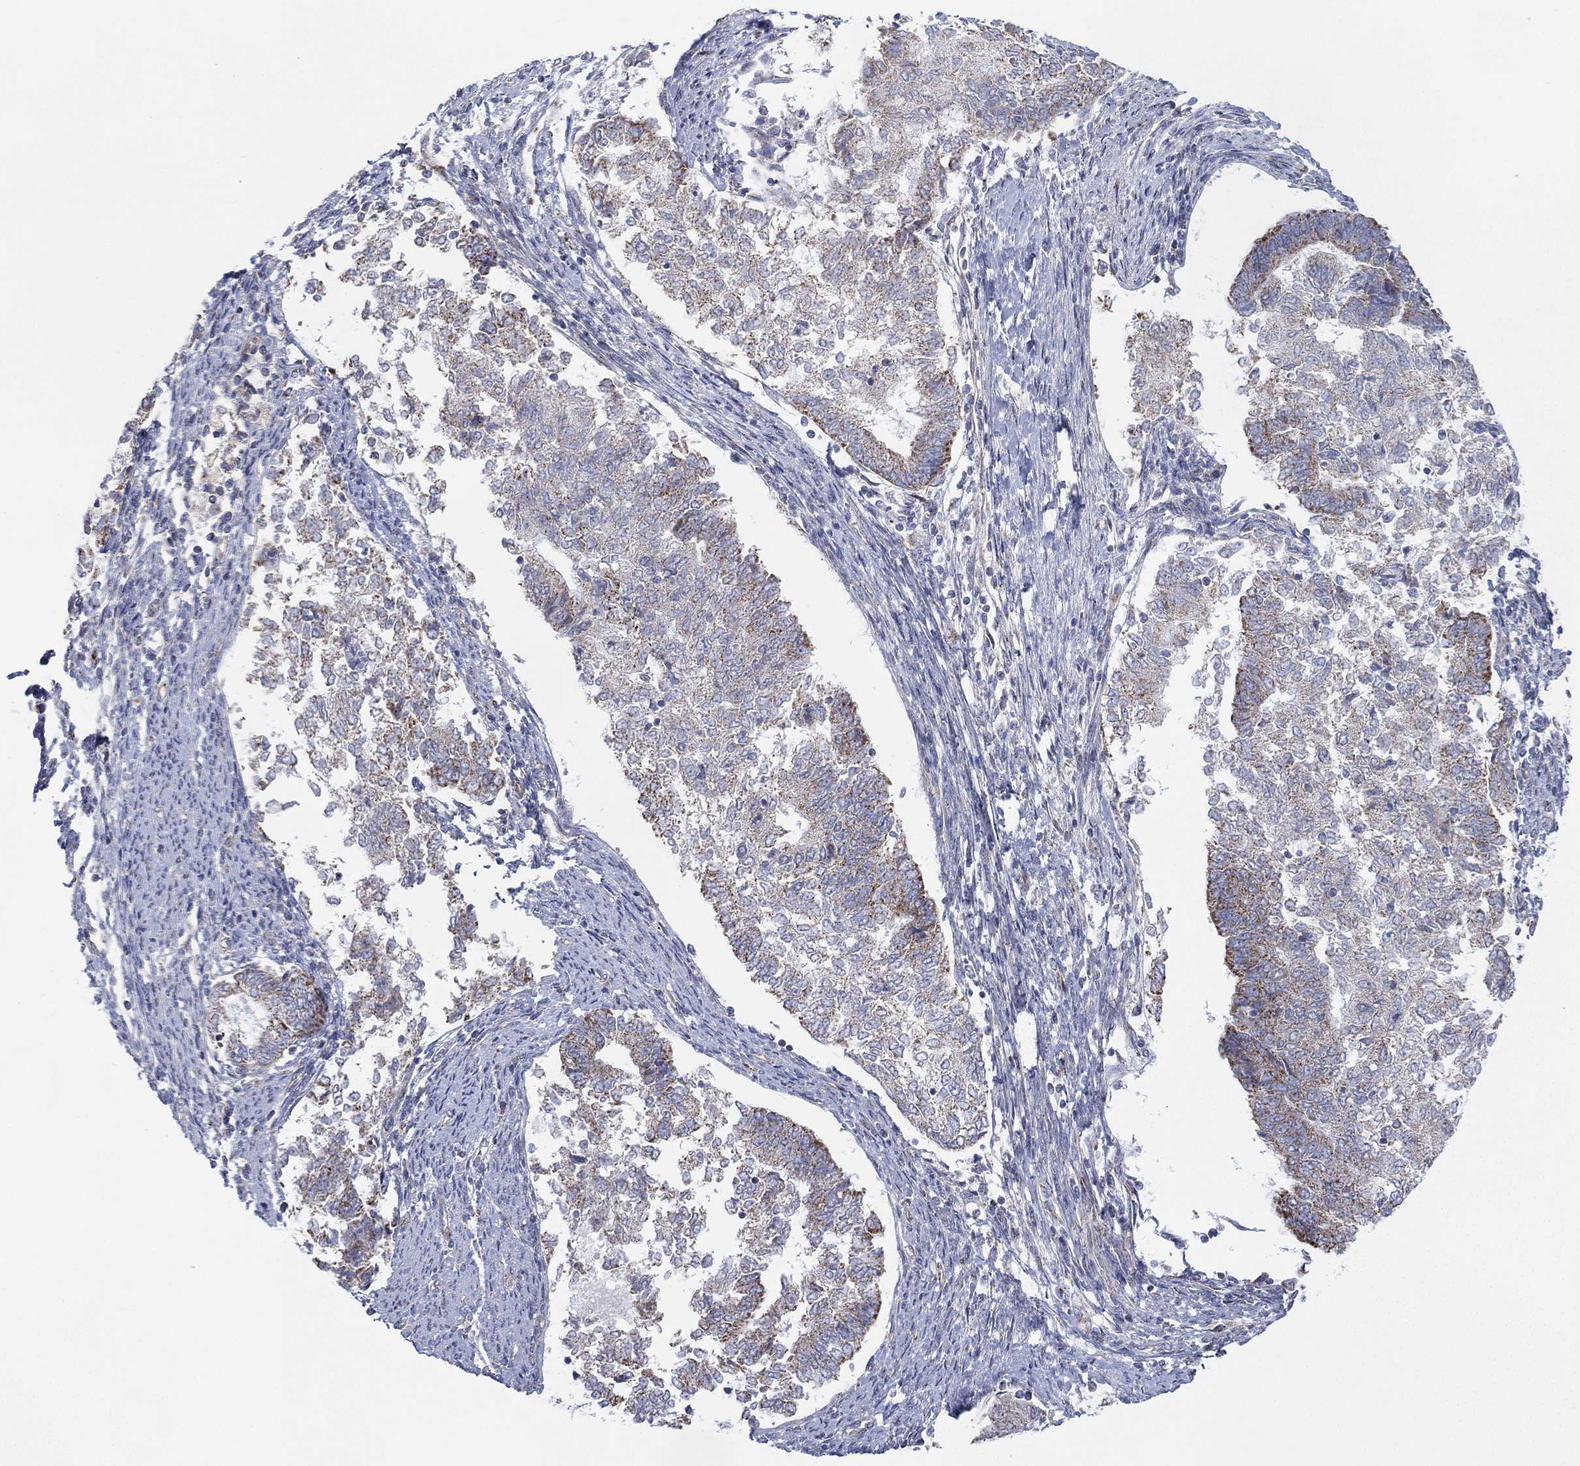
{"staining": {"intensity": "moderate", "quantity": "<25%", "location": "cytoplasmic/membranous"}, "tissue": "endometrial cancer", "cell_type": "Tumor cells", "image_type": "cancer", "snomed": [{"axis": "morphology", "description": "Adenocarcinoma, NOS"}, {"axis": "topography", "description": "Endometrium"}], "caption": "Approximately <25% of tumor cells in human endometrial cancer demonstrate moderate cytoplasmic/membranous protein staining as visualized by brown immunohistochemical staining.", "gene": "INA", "patient": {"sex": "female", "age": 65}}